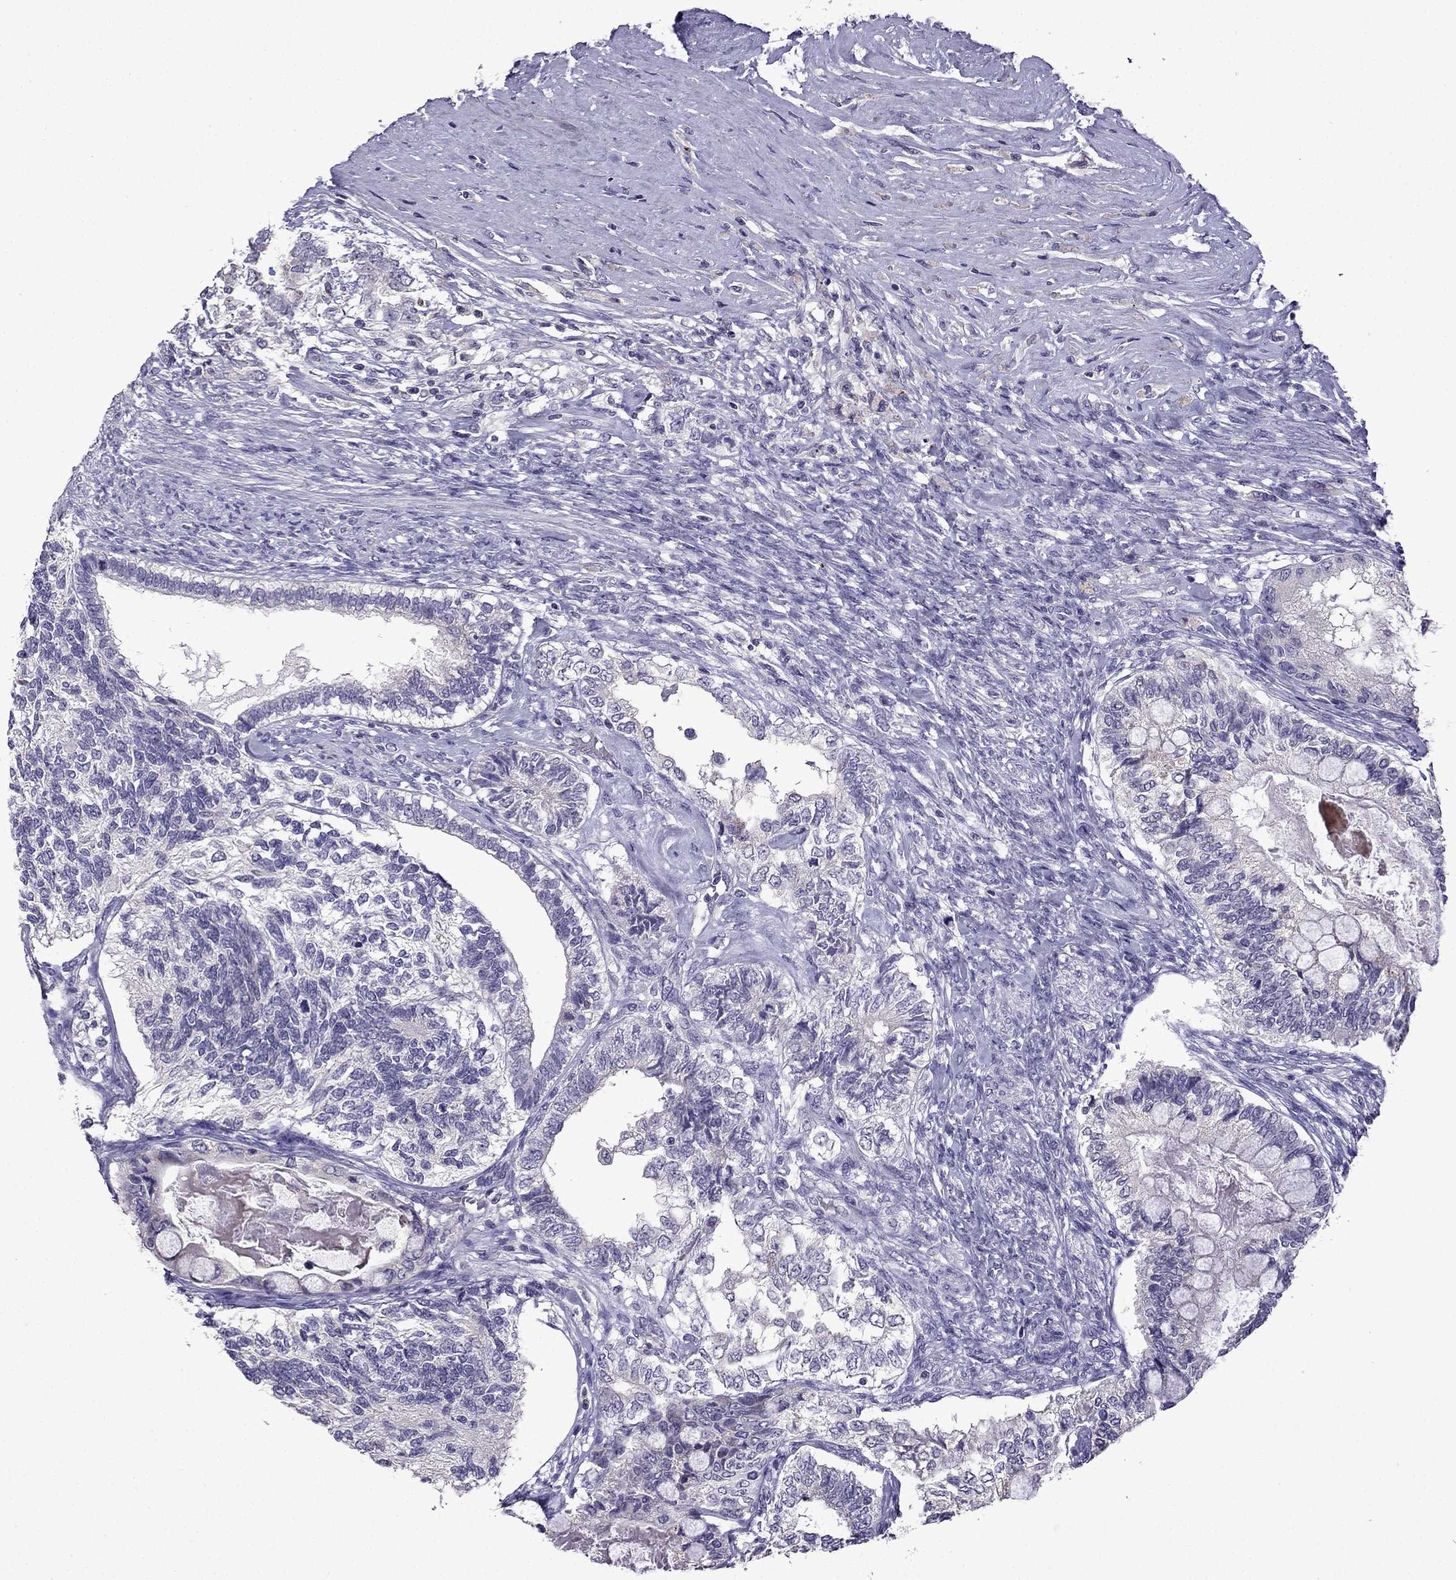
{"staining": {"intensity": "negative", "quantity": "none", "location": "none"}, "tissue": "testis cancer", "cell_type": "Tumor cells", "image_type": "cancer", "snomed": [{"axis": "morphology", "description": "Seminoma, NOS"}, {"axis": "morphology", "description": "Carcinoma, Embryonal, NOS"}, {"axis": "topography", "description": "Testis"}], "caption": "High power microscopy photomicrograph of an IHC histopathology image of testis cancer, revealing no significant expression in tumor cells.", "gene": "TTN", "patient": {"sex": "male", "age": 41}}